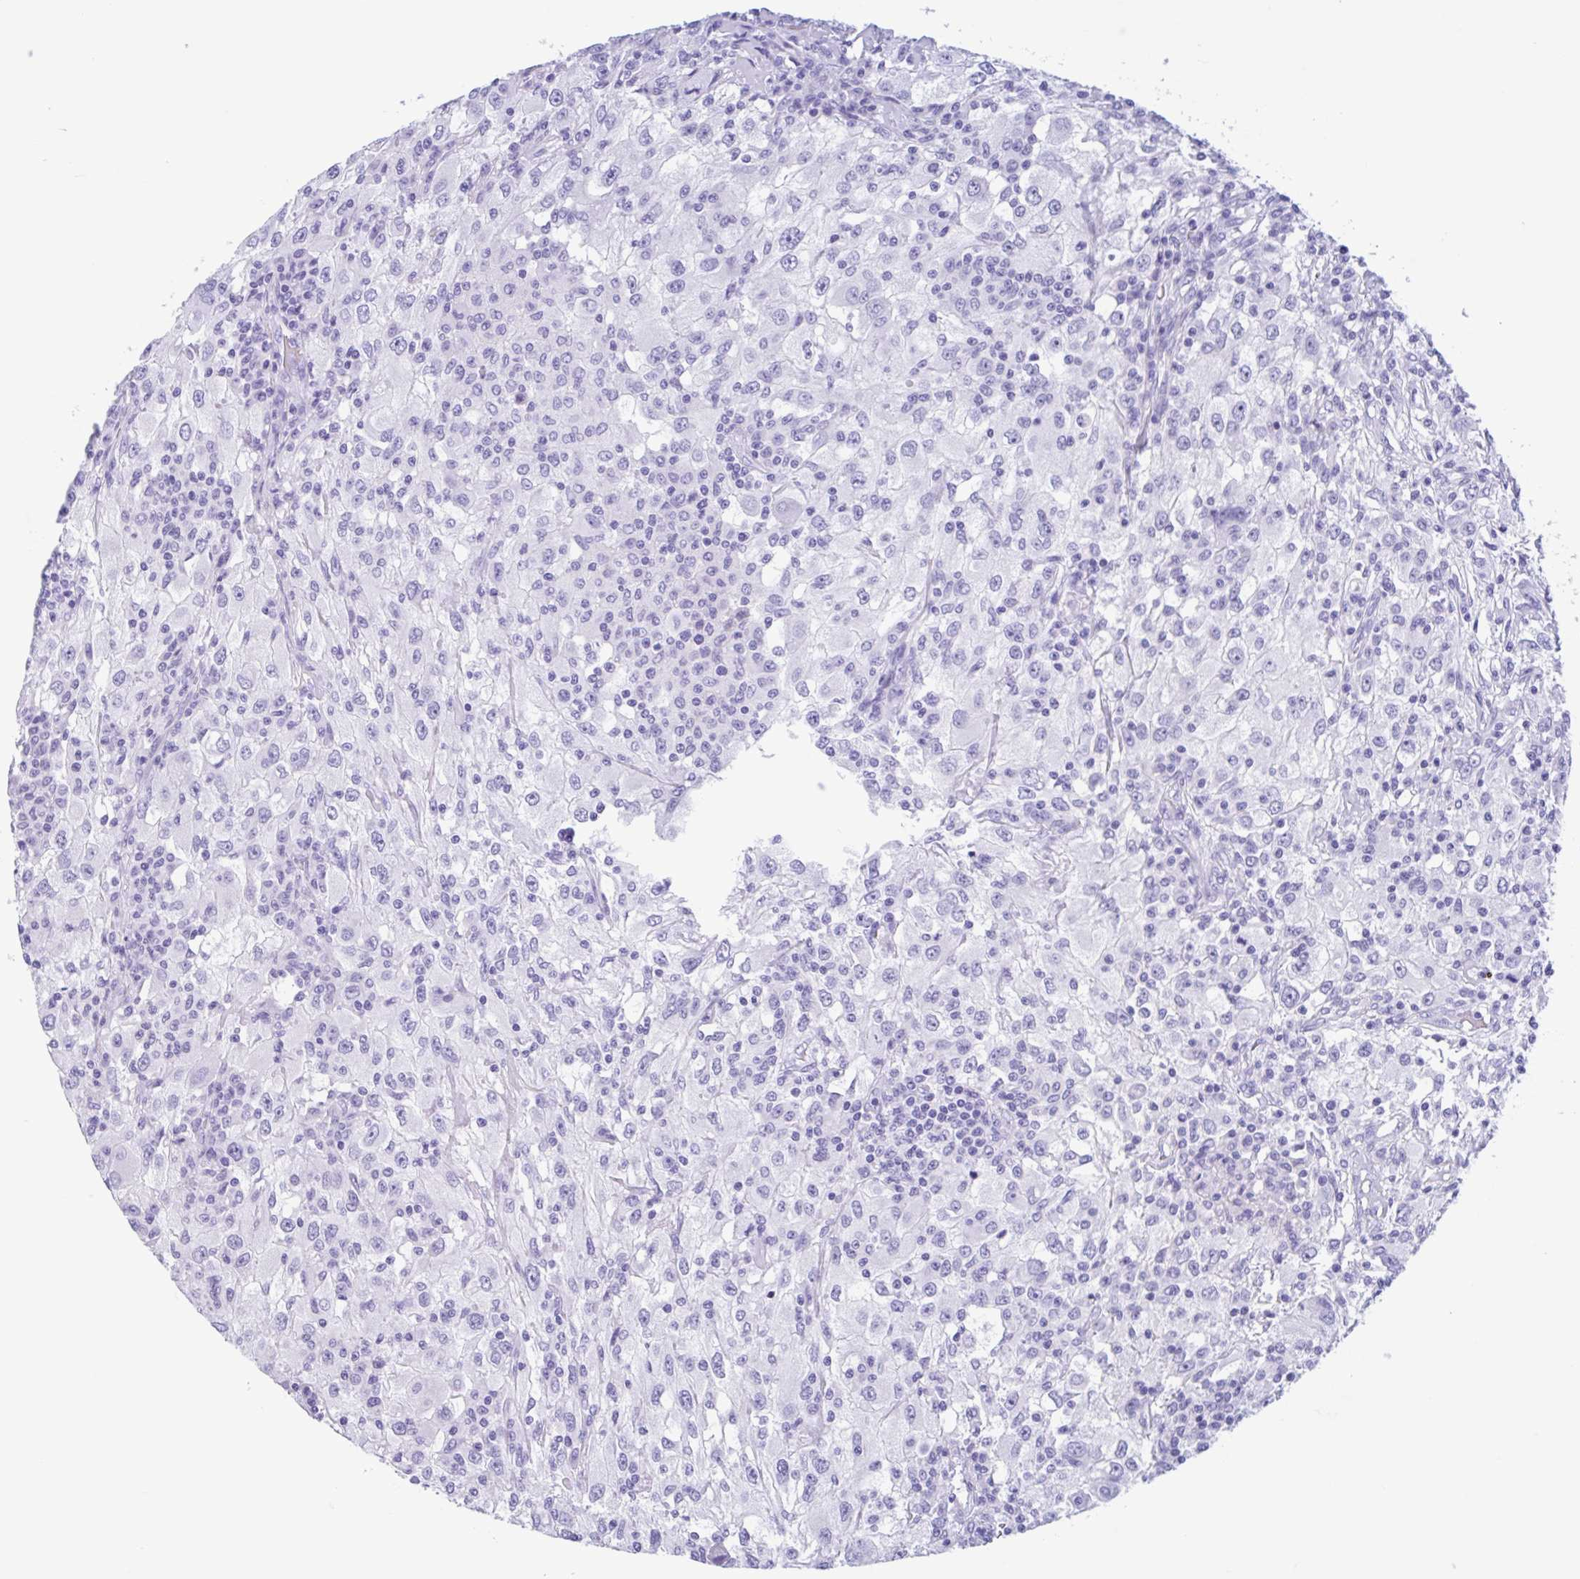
{"staining": {"intensity": "negative", "quantity": "none", "location": "none"}, "tissue": "renal cancer", "cell_type": "Tumor cells", "image_type": "cancer", "snomed": [{"axis": "morphology", "description": "Adenocarcinoma, NOS"}, {"axis": "topography", "description": "Kidney"}], "caption": "Immunohistochemistry histopathology image of neoplastic tissue: human renal adenocarcinoma stained with DAB shows no significant protein expression in tumor cells. Nuclei are stained in blue.", "gene": "IAPP", "patient": {"sex": "female", "age": 67}}